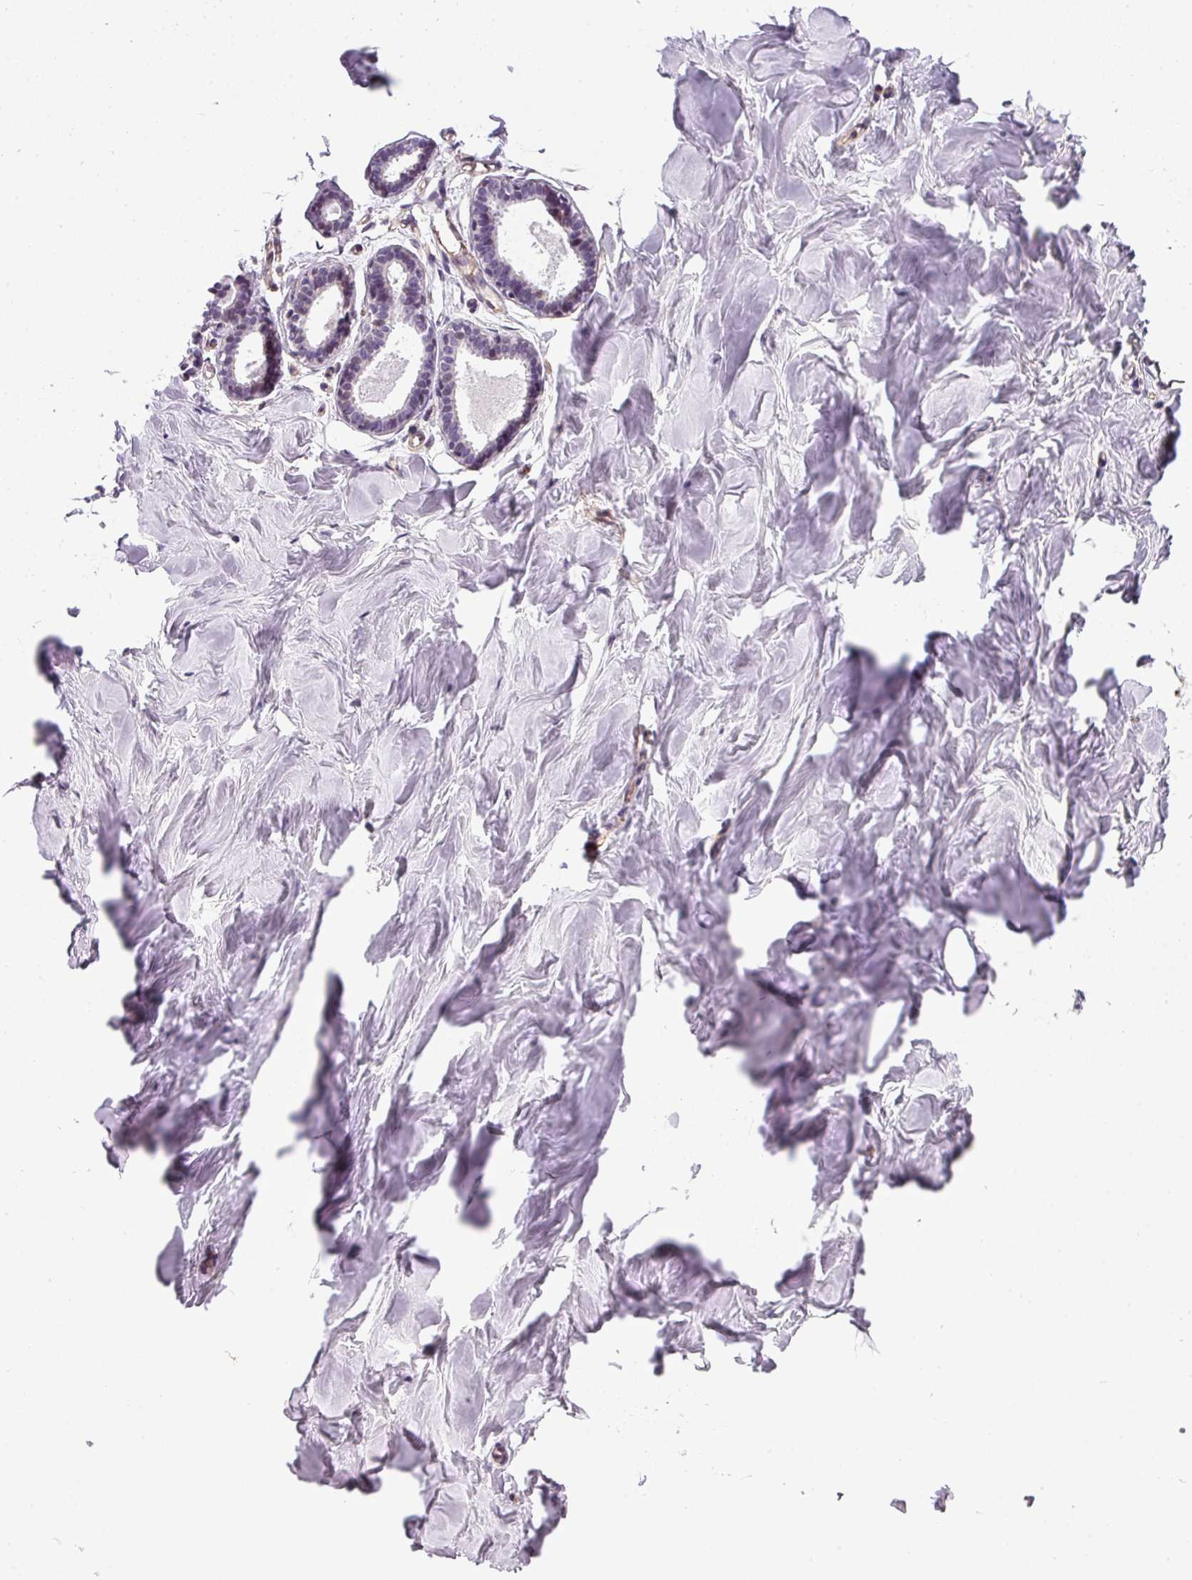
{"staining": {"intensity": "negative", "quantity": "none", "location": "none"}, "tissue": "breast", "cell_type": "Adipocytes", "image_type": "normal", "snomed": [{"axis": "morphology", "description": "Normal tissue, NOS"}, {"axis": "topography", "description": "Breast"}], "caption": "Benign breast was stained to show a protein in brown. There is no significant positivity in adipocytes. The staining is performed using DAB brown chromogen with nuclei counter-stained in using hematoxylin.", "gene": "OR11H4", "patient": {"sex": "female", "age": 23}}